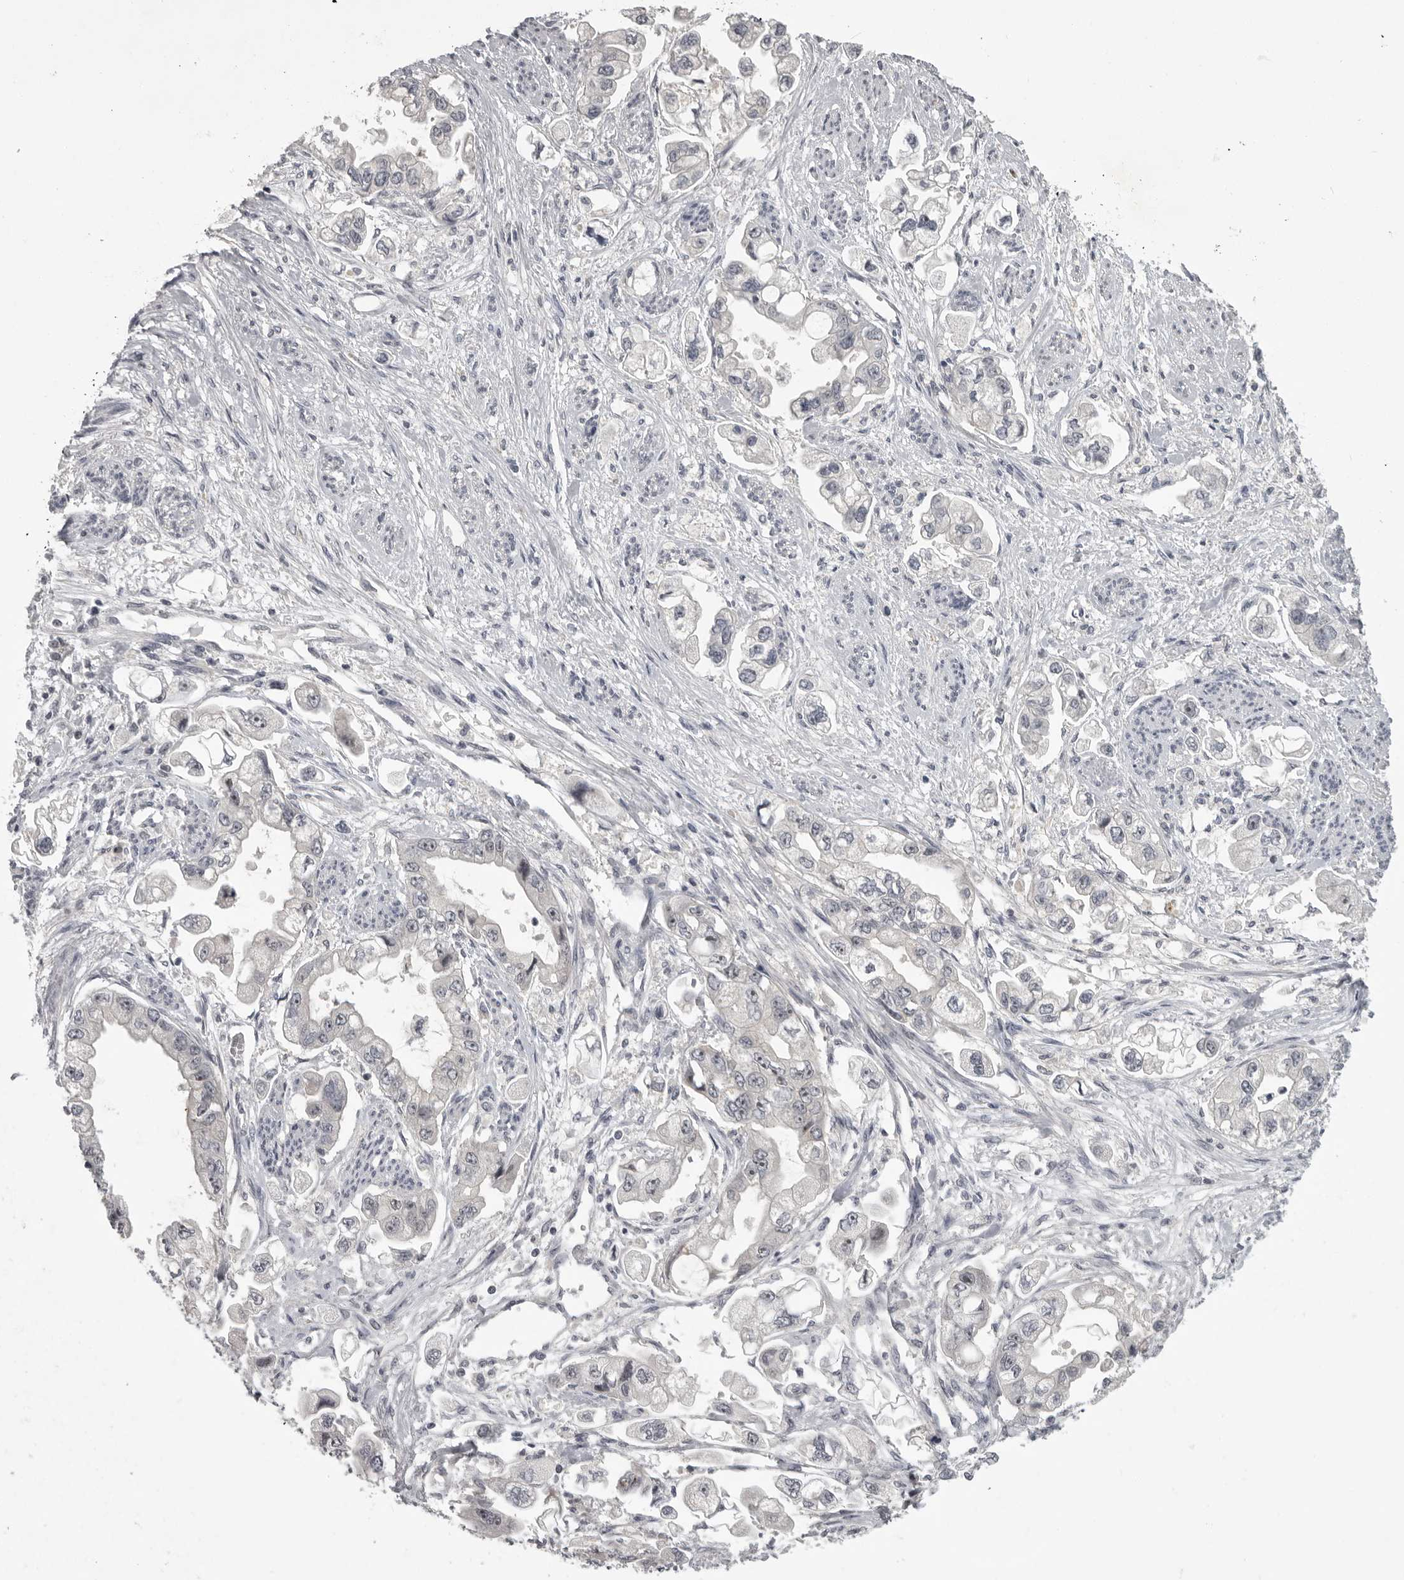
{"staining": {"intensity": "negative", "quantity": "none", "location": "none"}, "tissue": "stomach cancer", "cell_type": "Tumor cells", "image_type": "cancer", "snomed": [{"axis": "morphology", "description": "Adenocarcinoma, NOS"}, {"axis": "topography", "description": "Stomach"}], "caption": "Tumor cells are negative for brown protein staining in stomach cancer.", "gene": "MRTO4", "patient": {"sex": "male", "age": 62}}